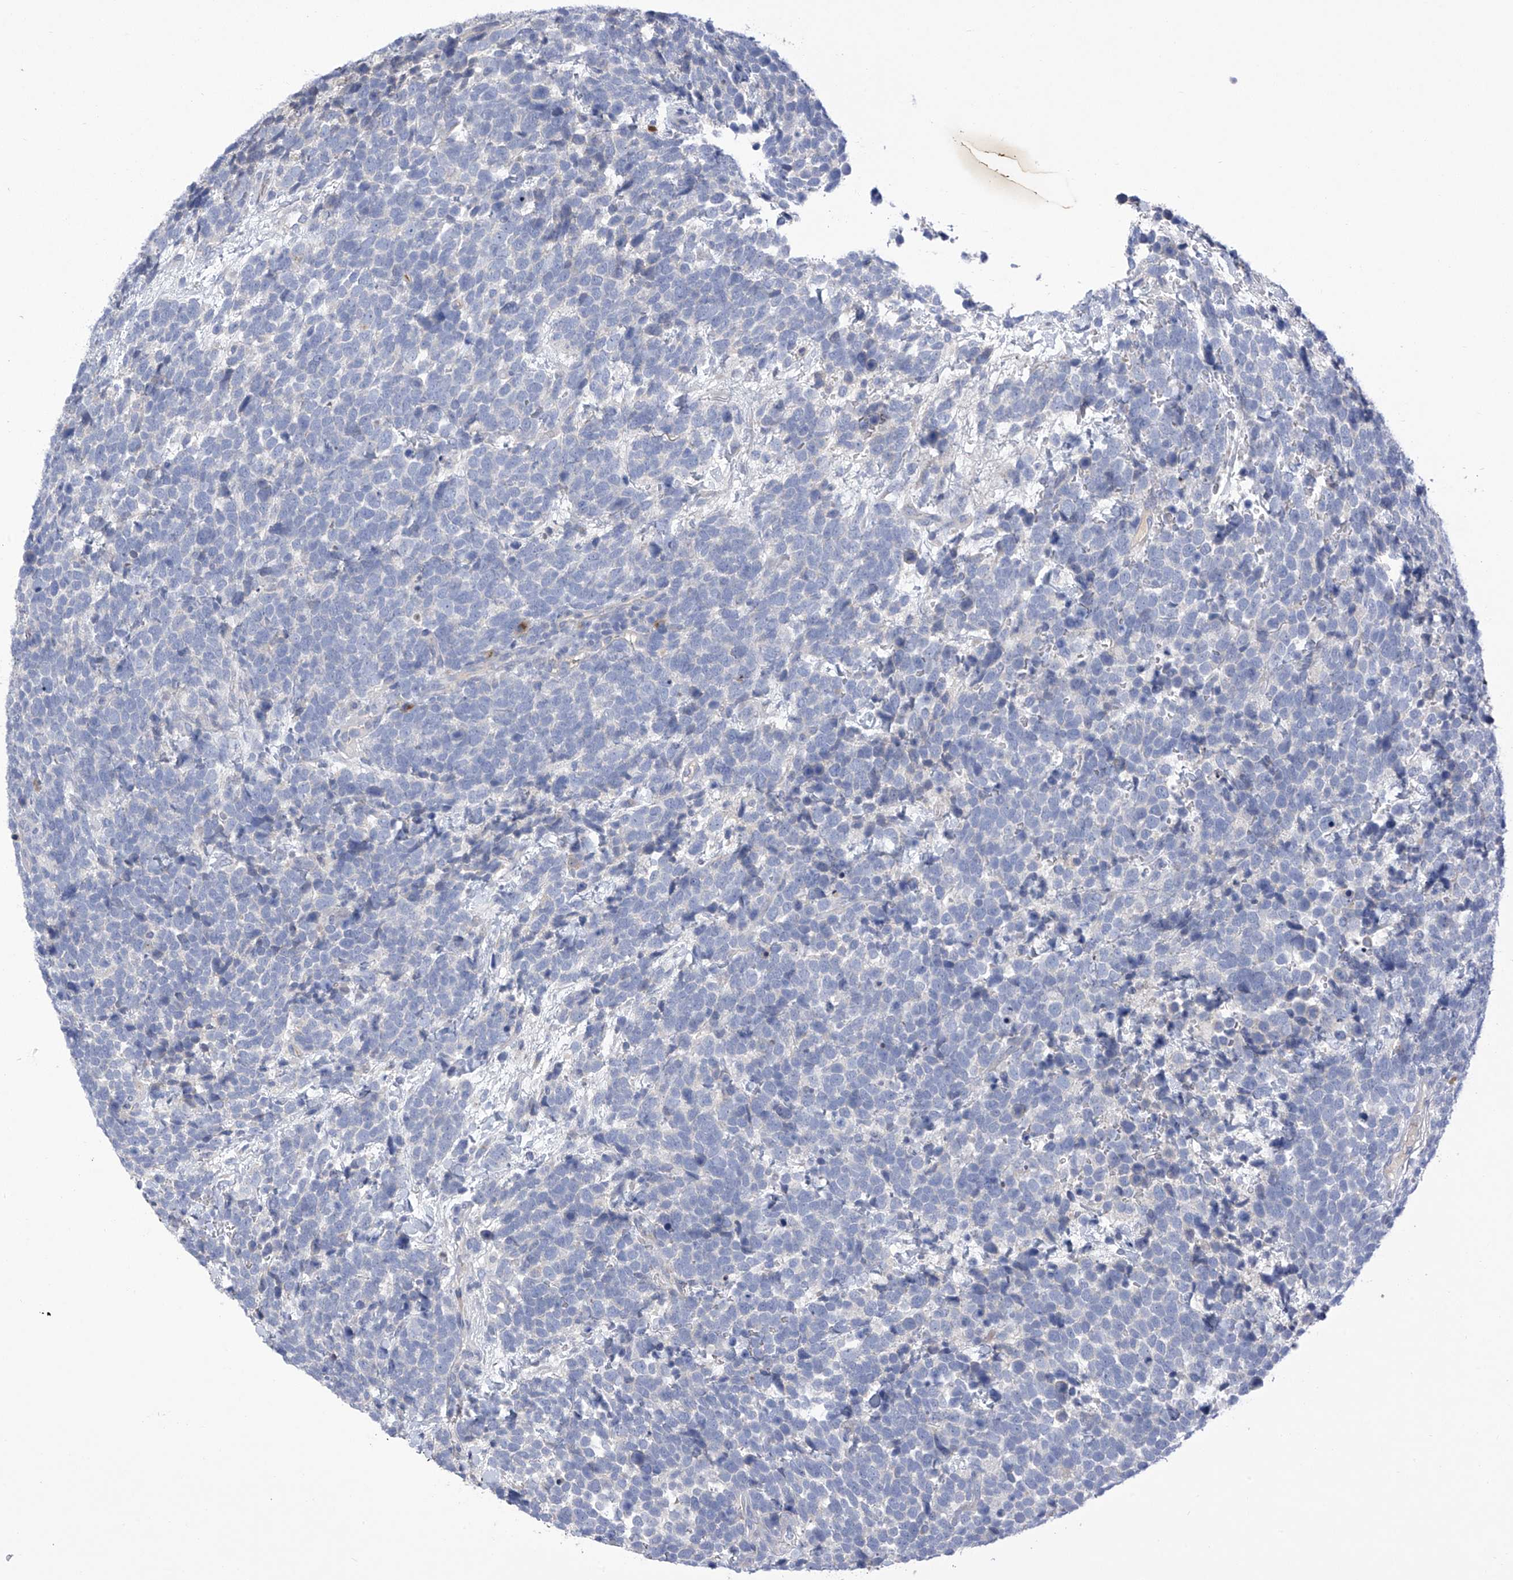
{"staining": {"intensity": "negative", "quantity": "none", "location": "none"}, "tissue": "urothelial cancer", "cell_type": "Tumor cells", "image_type": "cancer", "snomed": [{"axis": "morphology", "description": "Urothelial carcinoma, High grade"}, {"axis": "topography", "description": "Urinary bladder"}], "caption": "Immunohistochemistry (IHC) micrograph of neoplastic tissue: urothelial cancer stained with DAB (3,3'-diaminobenzidine) demonstrates no significant protein positivity in tumor cells. (Brightfield microscopy of DAB (3,3'-diaminobenzidine) immunohistochemistry at high magnification).", "gene": "SLCO4A1", "patient": {"sex": "female", "age": 82}}